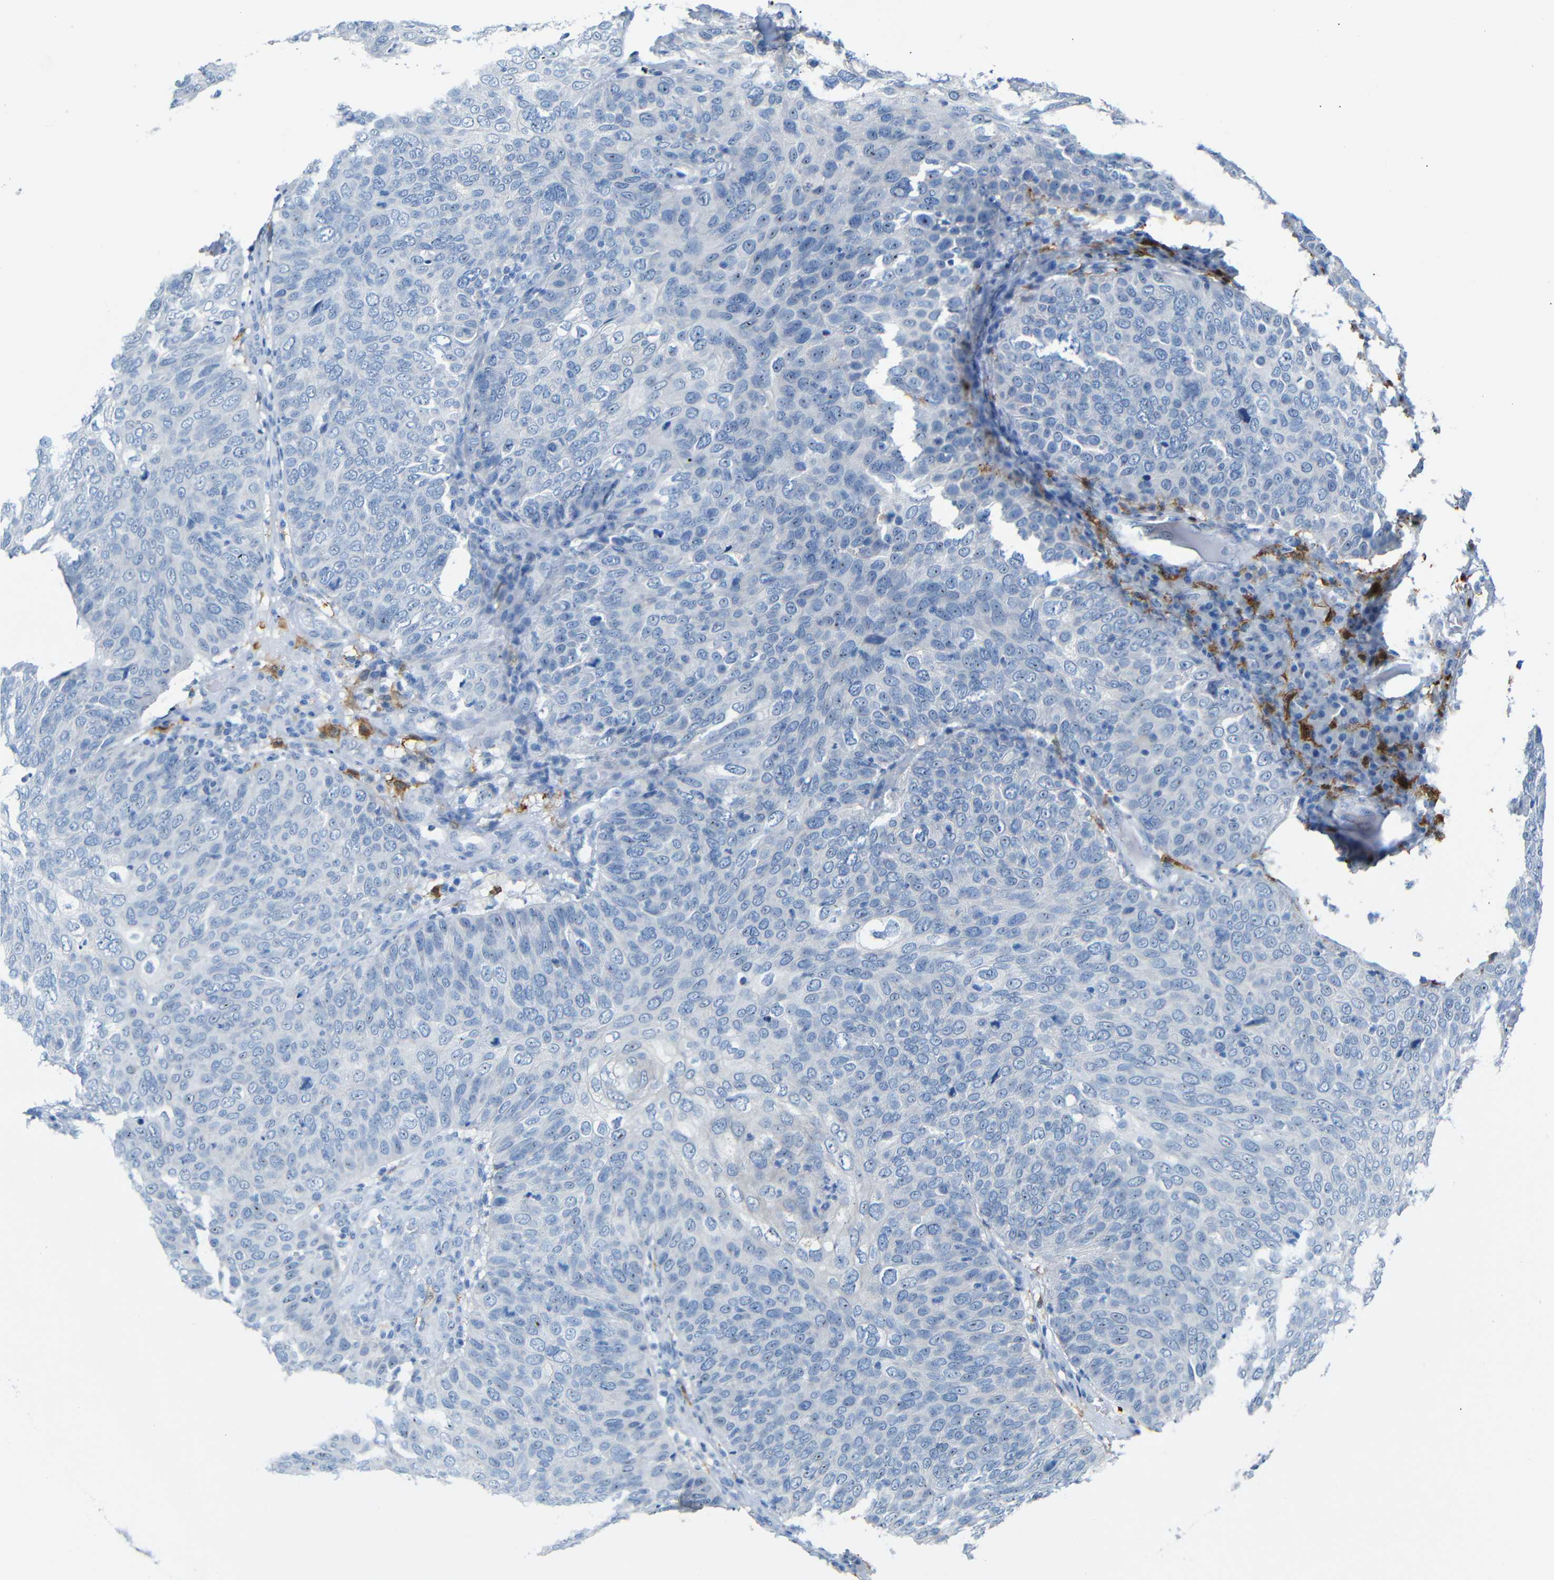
{"staining": {"intensity": "negative", "quantity": "none", "location": "none"}, "tissue": "skin cancer", "cell_type": "Tumor cells", "image_type": "cancer", "snomed": [{"axis": "morphology", "description": "Squamous cell carcinoma, NOS"}, {"axis": "topography", "description": "Skin"}], "caption": "The image shows no significant staining in tumor cells of skin cancer.", "gene": "C1orf210", "patient": {"sex": "male", "age": 87}}